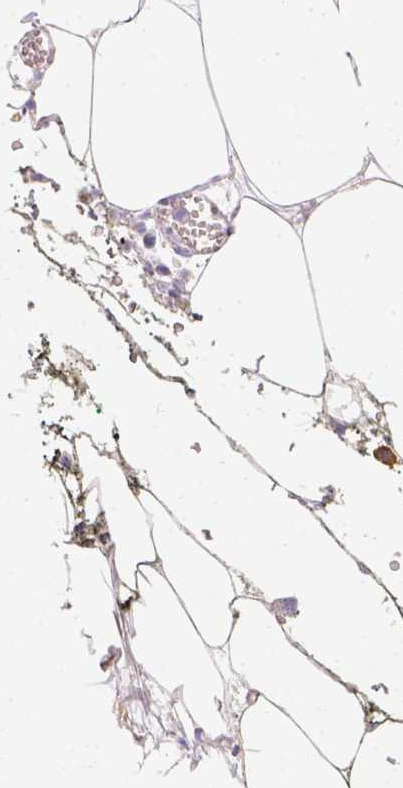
{"staining": {"intensity": "negative", "quantity": "none", "location": "none"}, "tissue": "adipose tissue", "cell_type": "Adipocytes", "image_type": "normal", "snomed": [{"axis": "morphology", "description": "Normal tissue, NOS"}, {"axis": "topography", "description": "Adipose tissue"}, {"axis": "topography", "description": "Pancreas"}, {"axis": "topography", "description": "Peripheral nerve tissue"}], "caption": "Benign adipose tissue was stained to show a protein in brown. There is no significant positivity in adipocytes.", "gene": "GNRHR", "patient": {"sex": "female", "age": 58}}